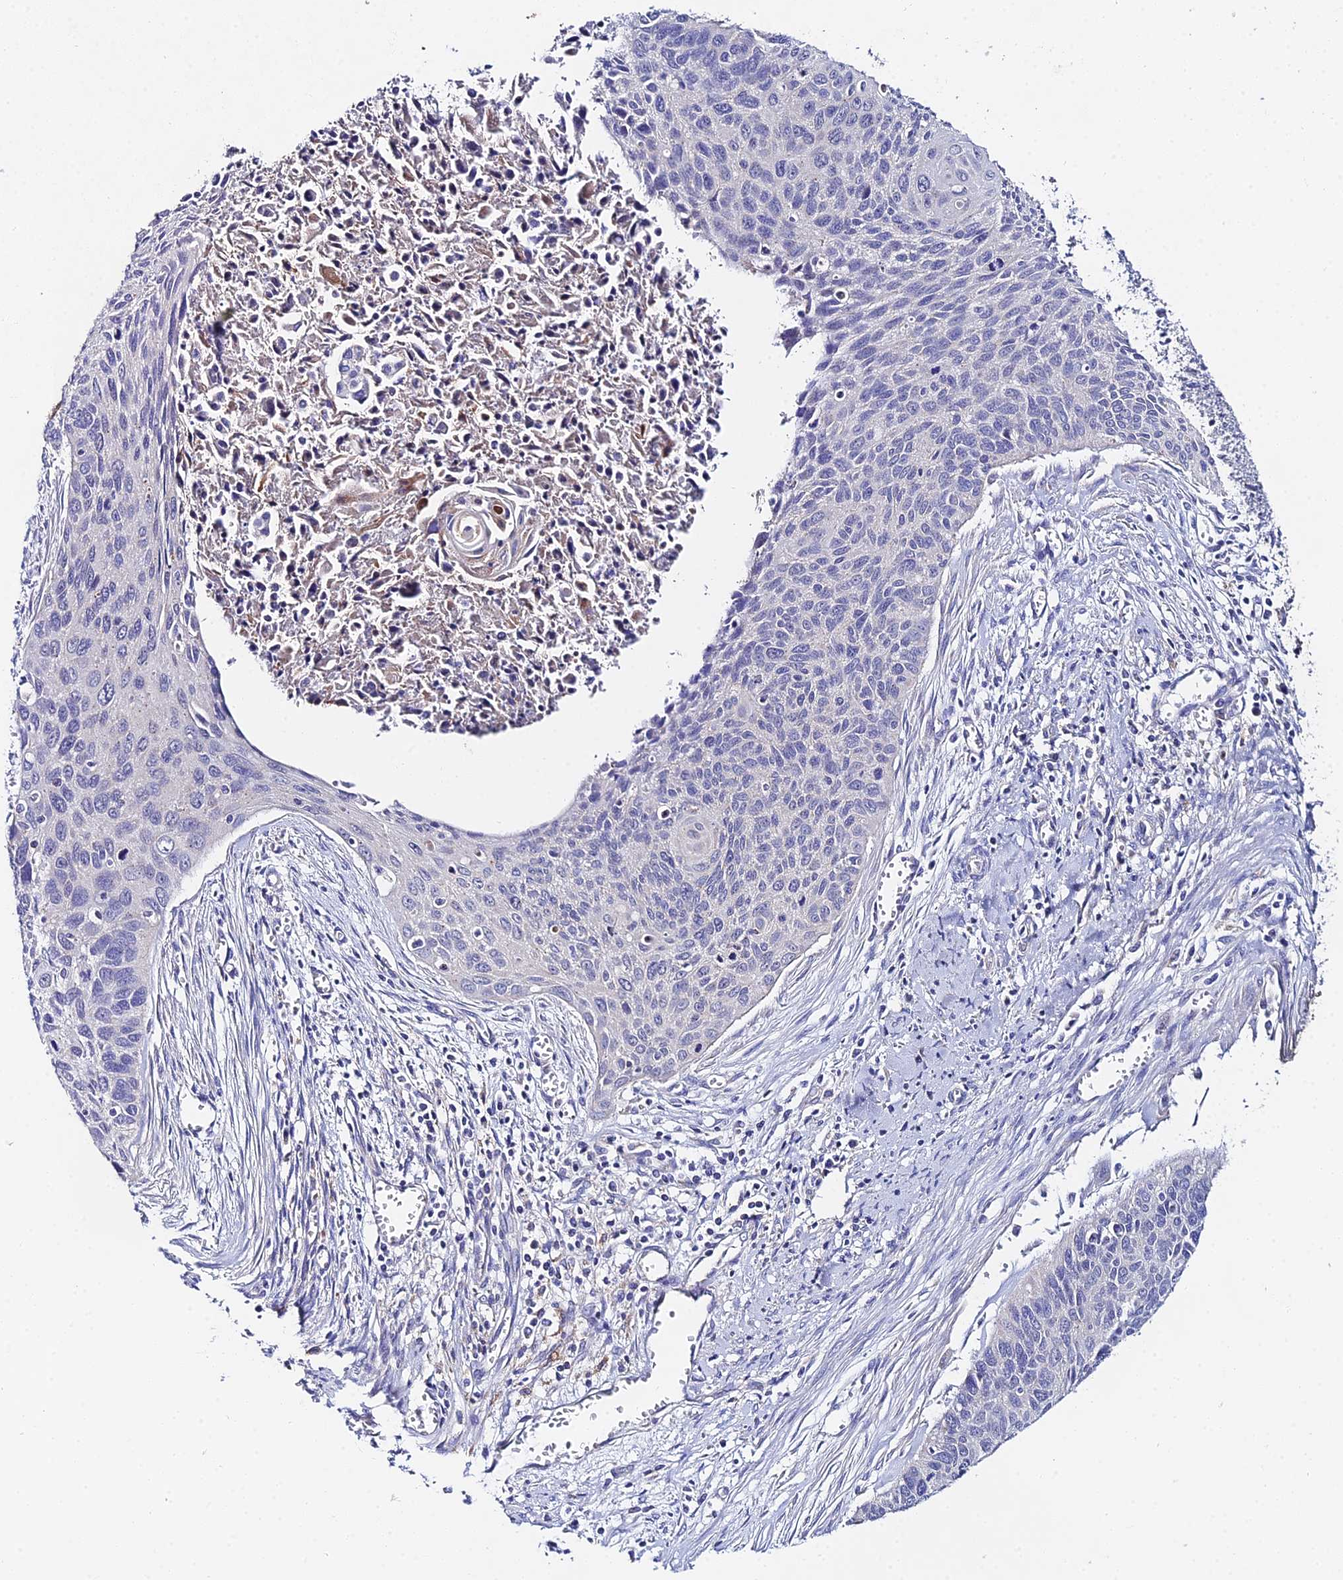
{"staining": {"intensity": "negative", "quantity": "none", "location": "none"}, "tissue": "cervical cancer", "cell_type": "Tumor cells", "image_type": "cancer", "snomed": [{"axis": "morphology", "description": "Squamous cell carcinoma, NOS"}, {"axis": "topography", "description": "Cervix"}], "caption": "The image shows no staining of tumor cells in cervical cancer.", "gene": "PPP2R2C", "patient": {"sex": "female", "age": 55}}